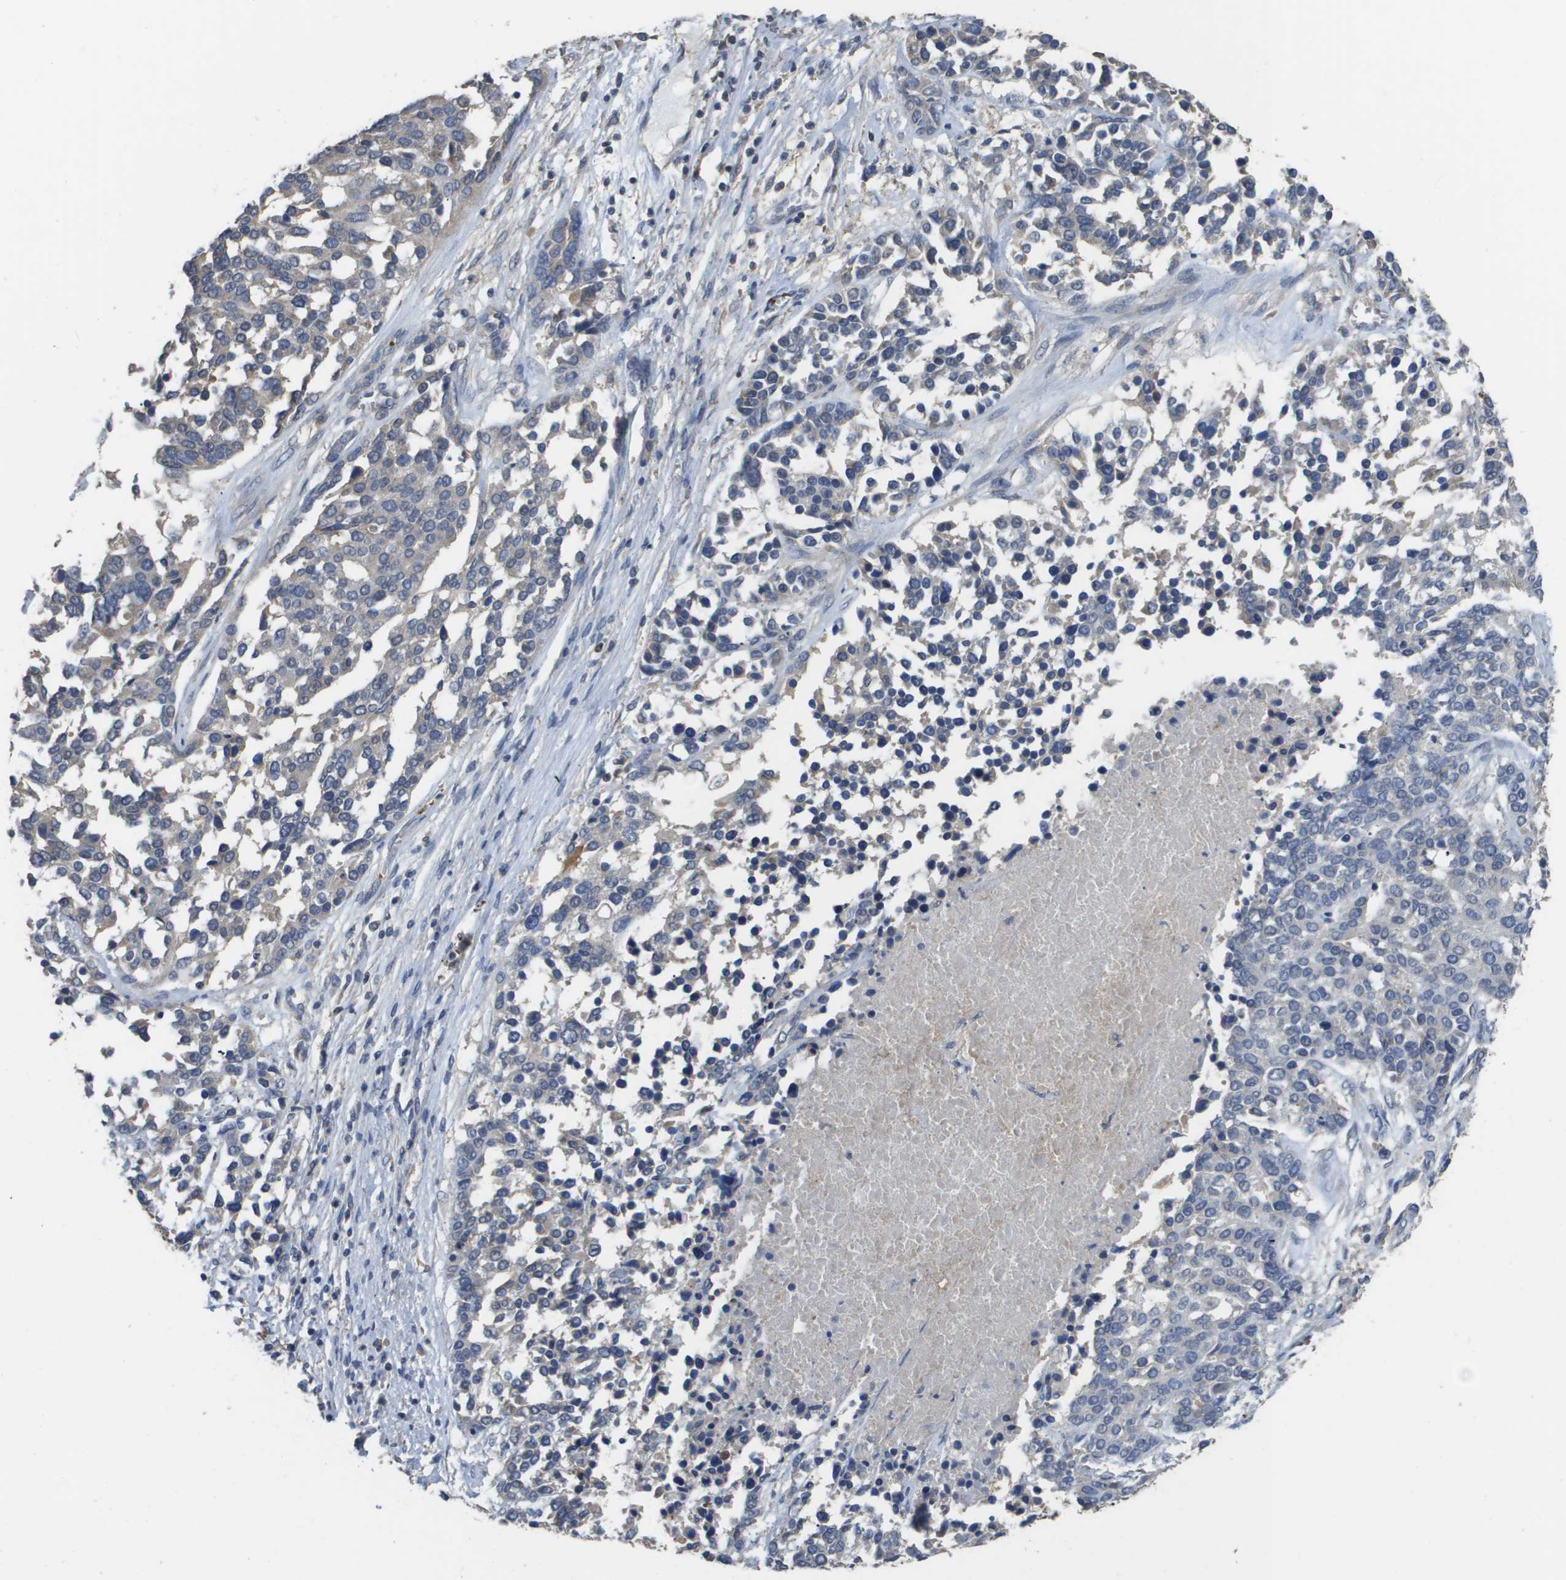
{"staining": {"intensity": "negative", "quantity": "none", "location": "none"}, "tissue": "ovarian cancer", "cell_type": "Tumor cells", "image_type": "cancer", "snomed": [{"axis": "morphology", "description": "Cystadenocarcinoma, serous, NOS"}, {"axis": "topography", "description": "Ovary"}], "caption": "High magnification brightfield microscopy of ovarian cancer stained with DAB (brown) and counterstained with hematoxylin (blue): tumor cells show no significant expression.", "gene": "RAB27B", "patient": {"sex": "female", "age": 44}}